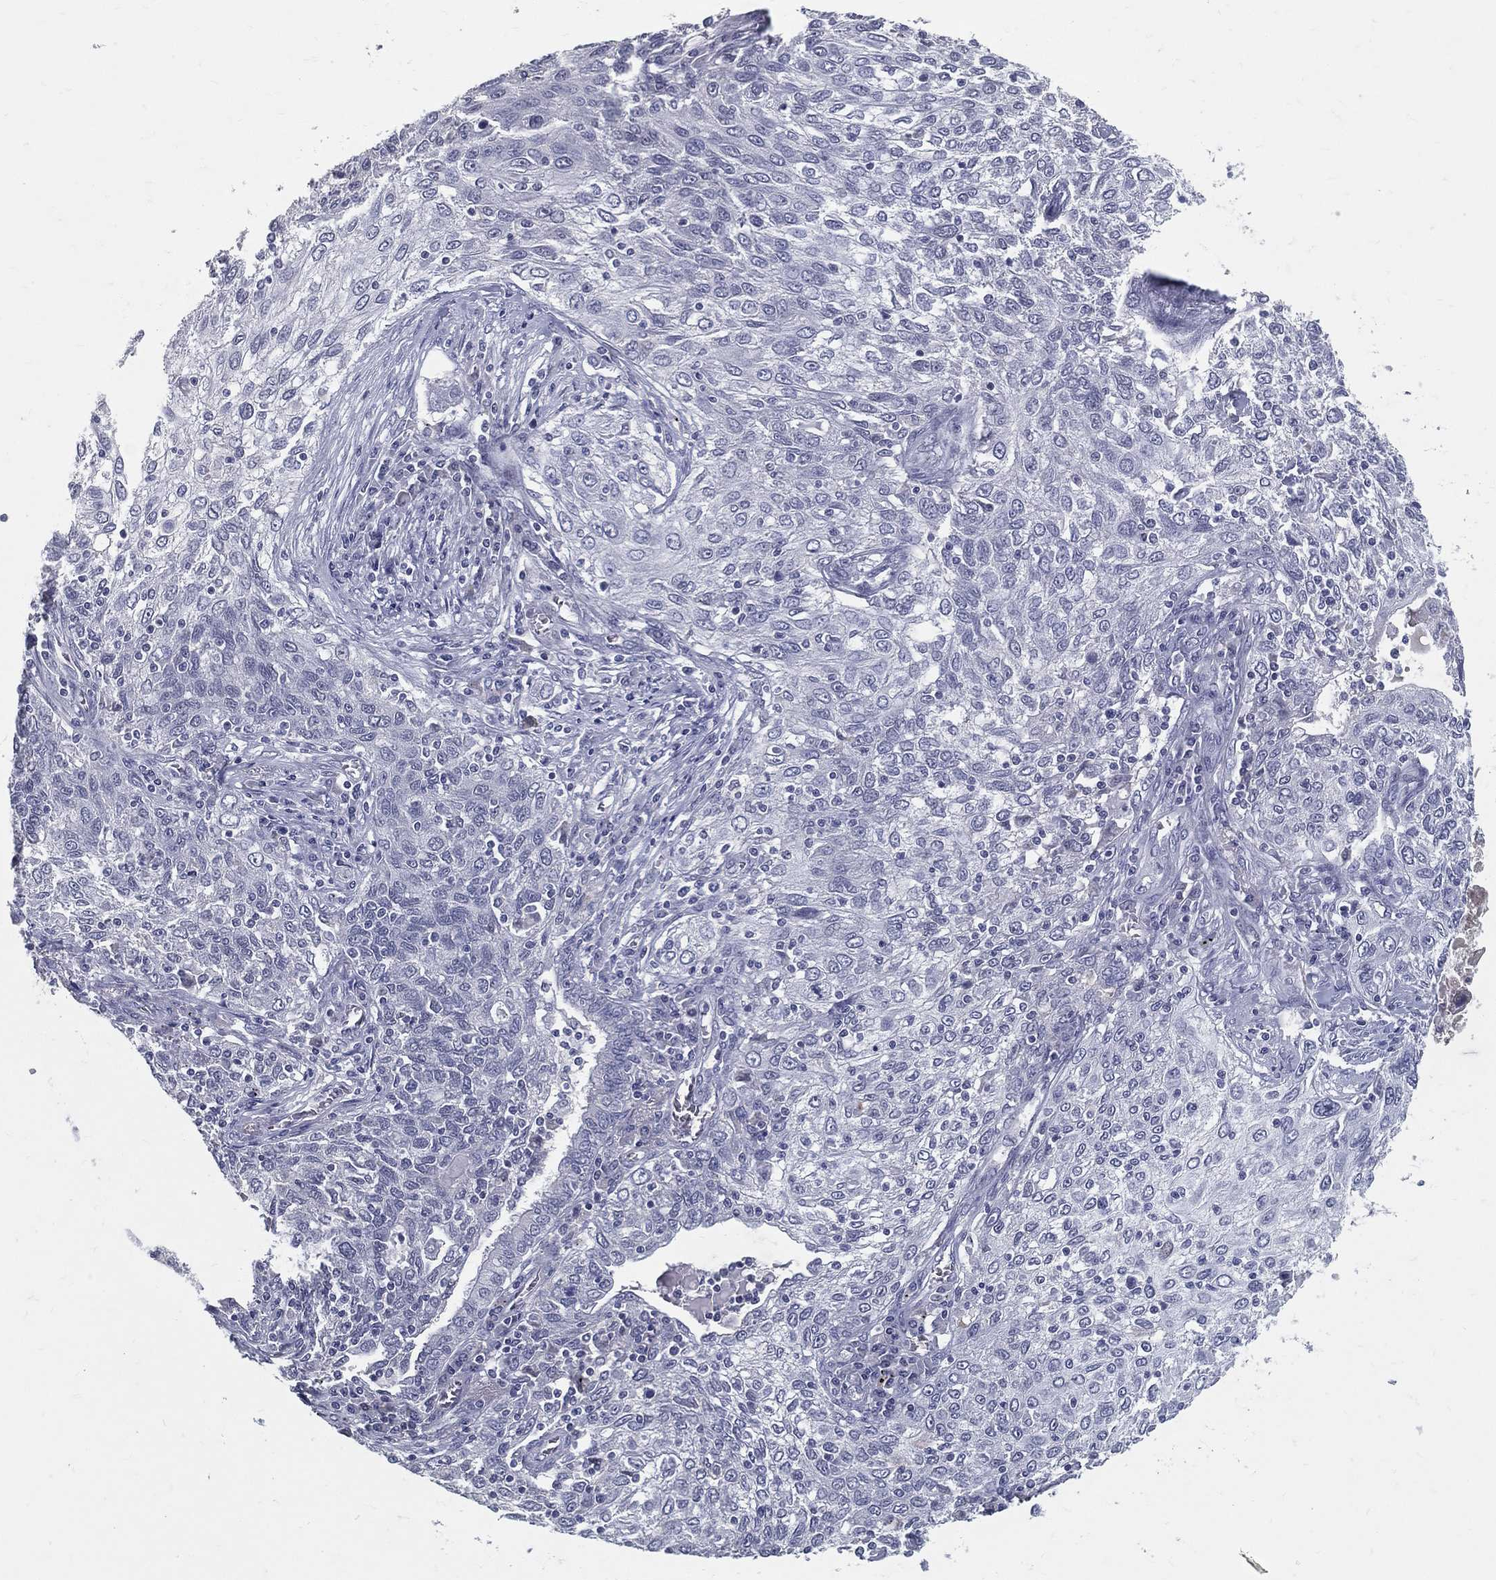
{"staining": {"intensity": "negative", "quantity": "none", "location": "none"}, "tissue": "lung cancer", "cell_type": "Tumor cells", "image_type": "cancer", "snomed": [{"axis": "morphology", "description": "Squamous cell carcinoma, NOS"}, {"axis": "topography", "description": "Lung"}], "caption": "Protein analysis of squamous cell carcinoma (lung) exhibits no significant positivity in tumor cells.", "gene": "ACE2", "patient": {"sex": "female", "age": 69}}